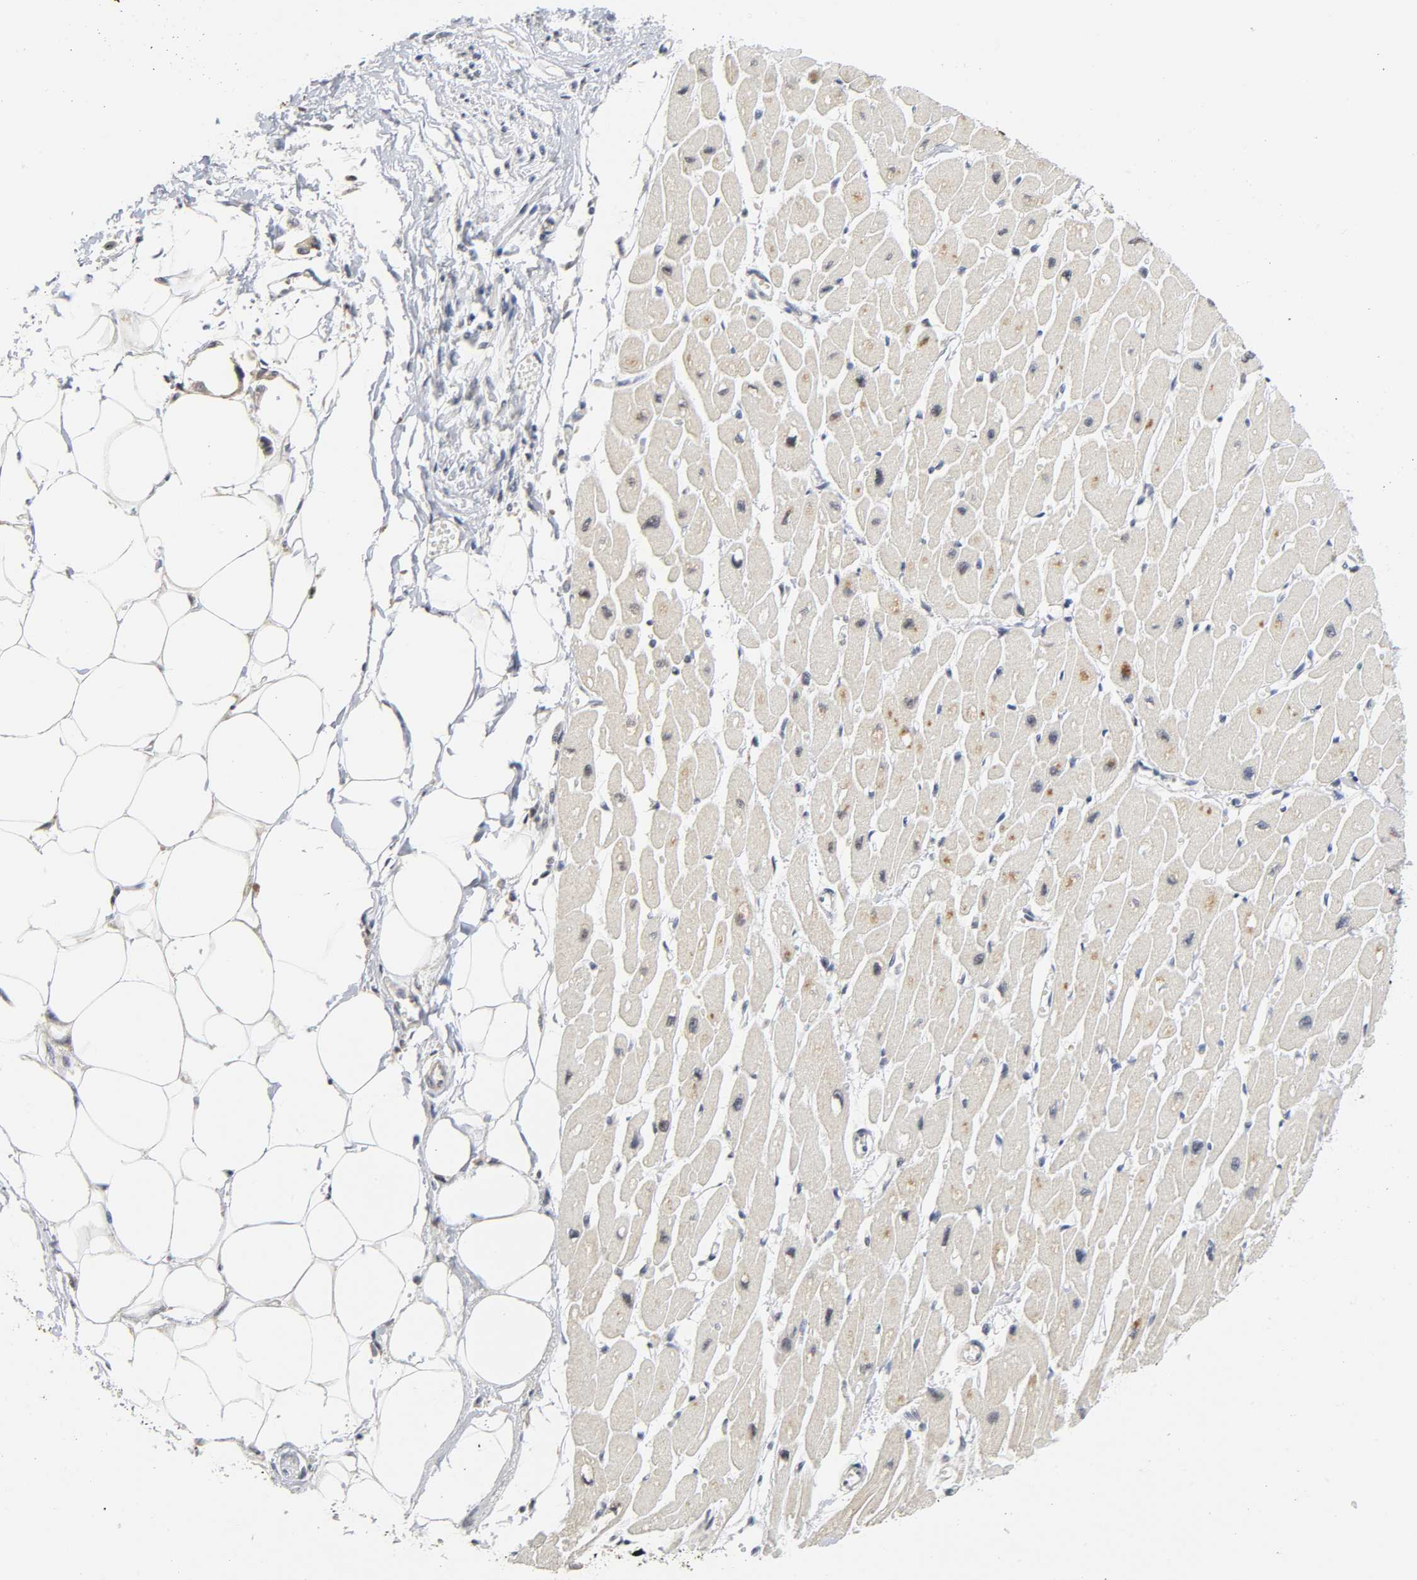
{"staining": {"intensity": "weak", "quantity": ">75%", "location": "nuclear"}, "tissue": "heart muscle", "cell_type": "Cardiomyocytes", "image_type": "normal", "snomed": [{"axis": "morphology", "description": "Normal tissue, NOS"}, {"axis": "topography", "description": "Heart"}], "caption": "Cardiomyocytes demonstrate weak nuclear staining in about >75% of cells in normal heart muscle. (Brightfield microscopy of DAB IHC at high magnification).", "gene": "KAT2B", "patient": {"sex": "female", "age": 54}}